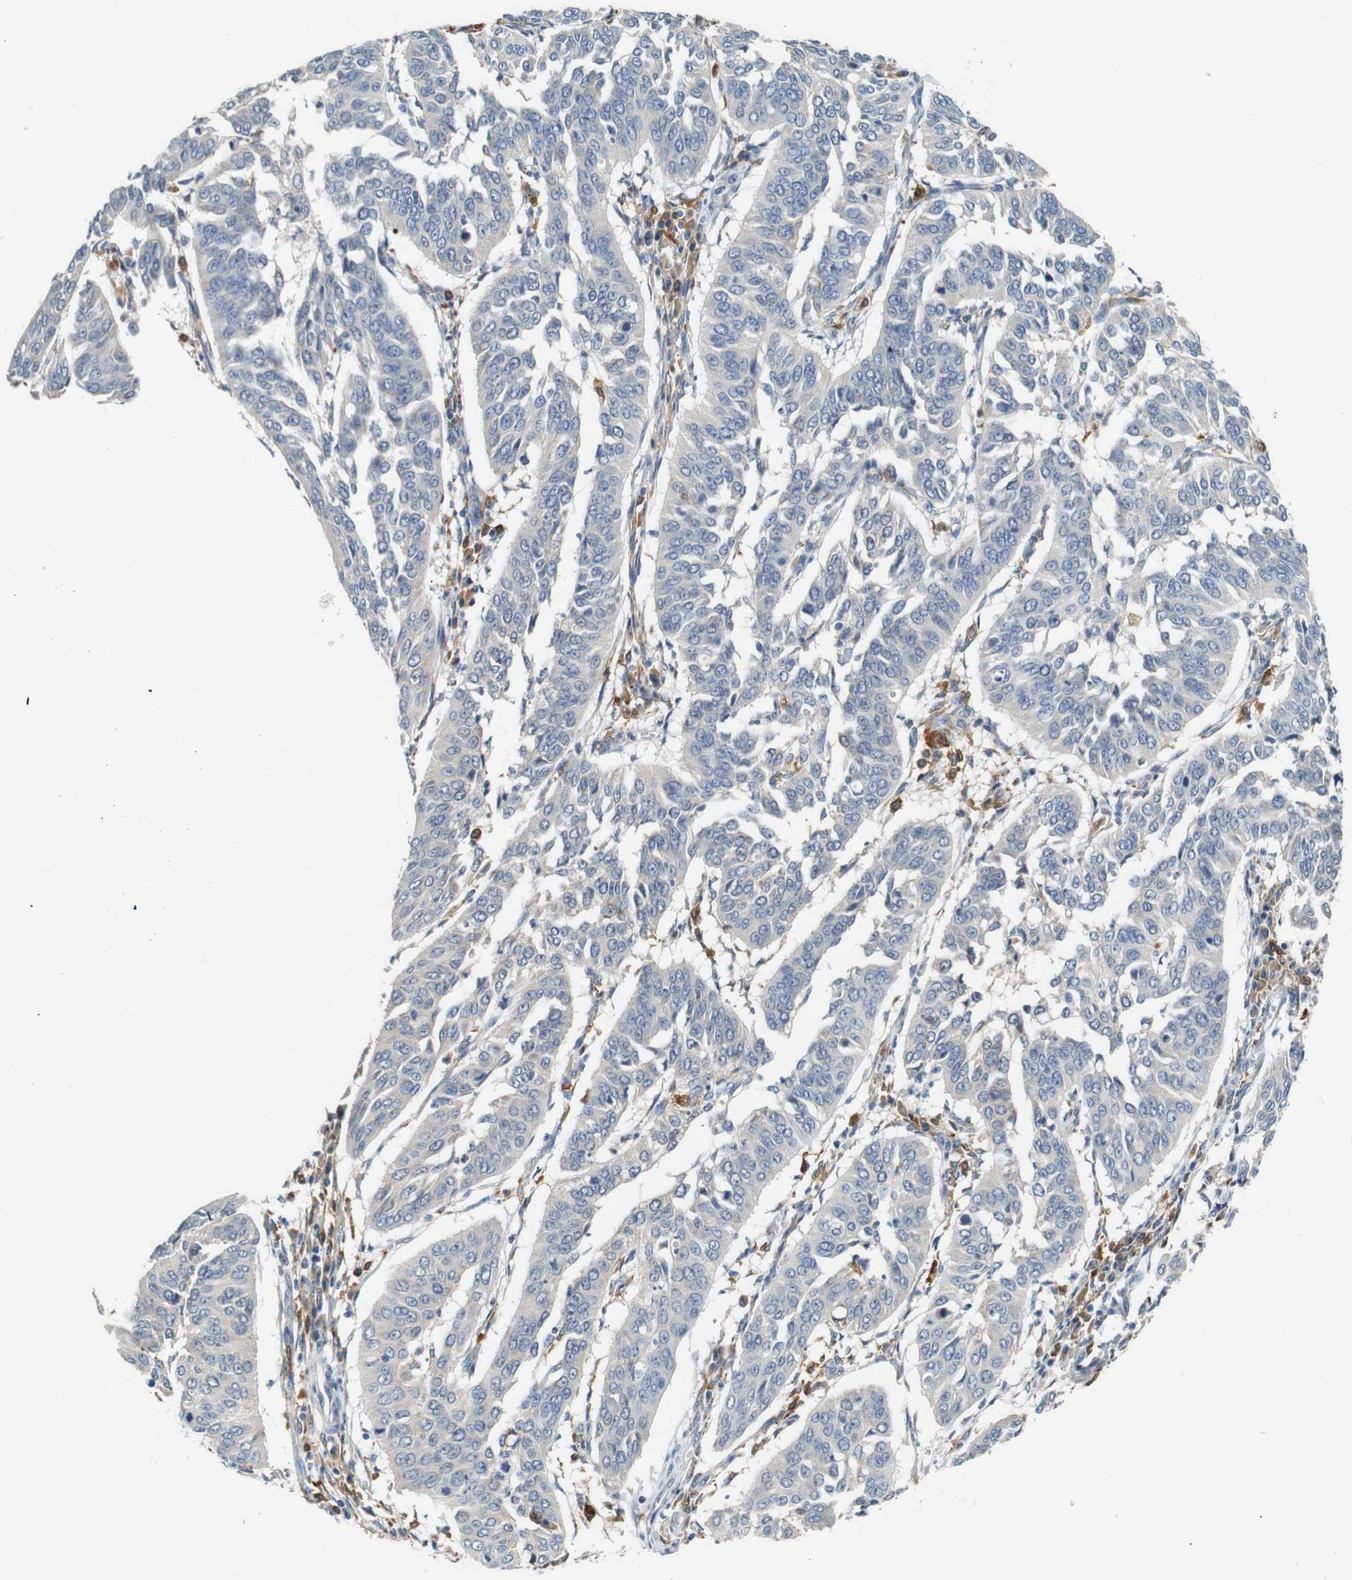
{"staining": {"intensity": "negative", "quantity": "none", "location": "none"}, "tissue": "cervical cancer", "cell_type": "Tumor cells", "image_type": "cancer", "snomed": [{"axis": "morphology", "description": "Normal tissue, NOS"}, {"axis": "morphology", "description": "Squamous cell carcinoma, NOS"}, {"axis": "topography", "description": "Cervix"}], "caption": "Protein analysis of cervical cancer demonstrates no significant positivity in tumor cells.", "gene": "NEBL", "patient": {"sex": "female", "age": 39}}